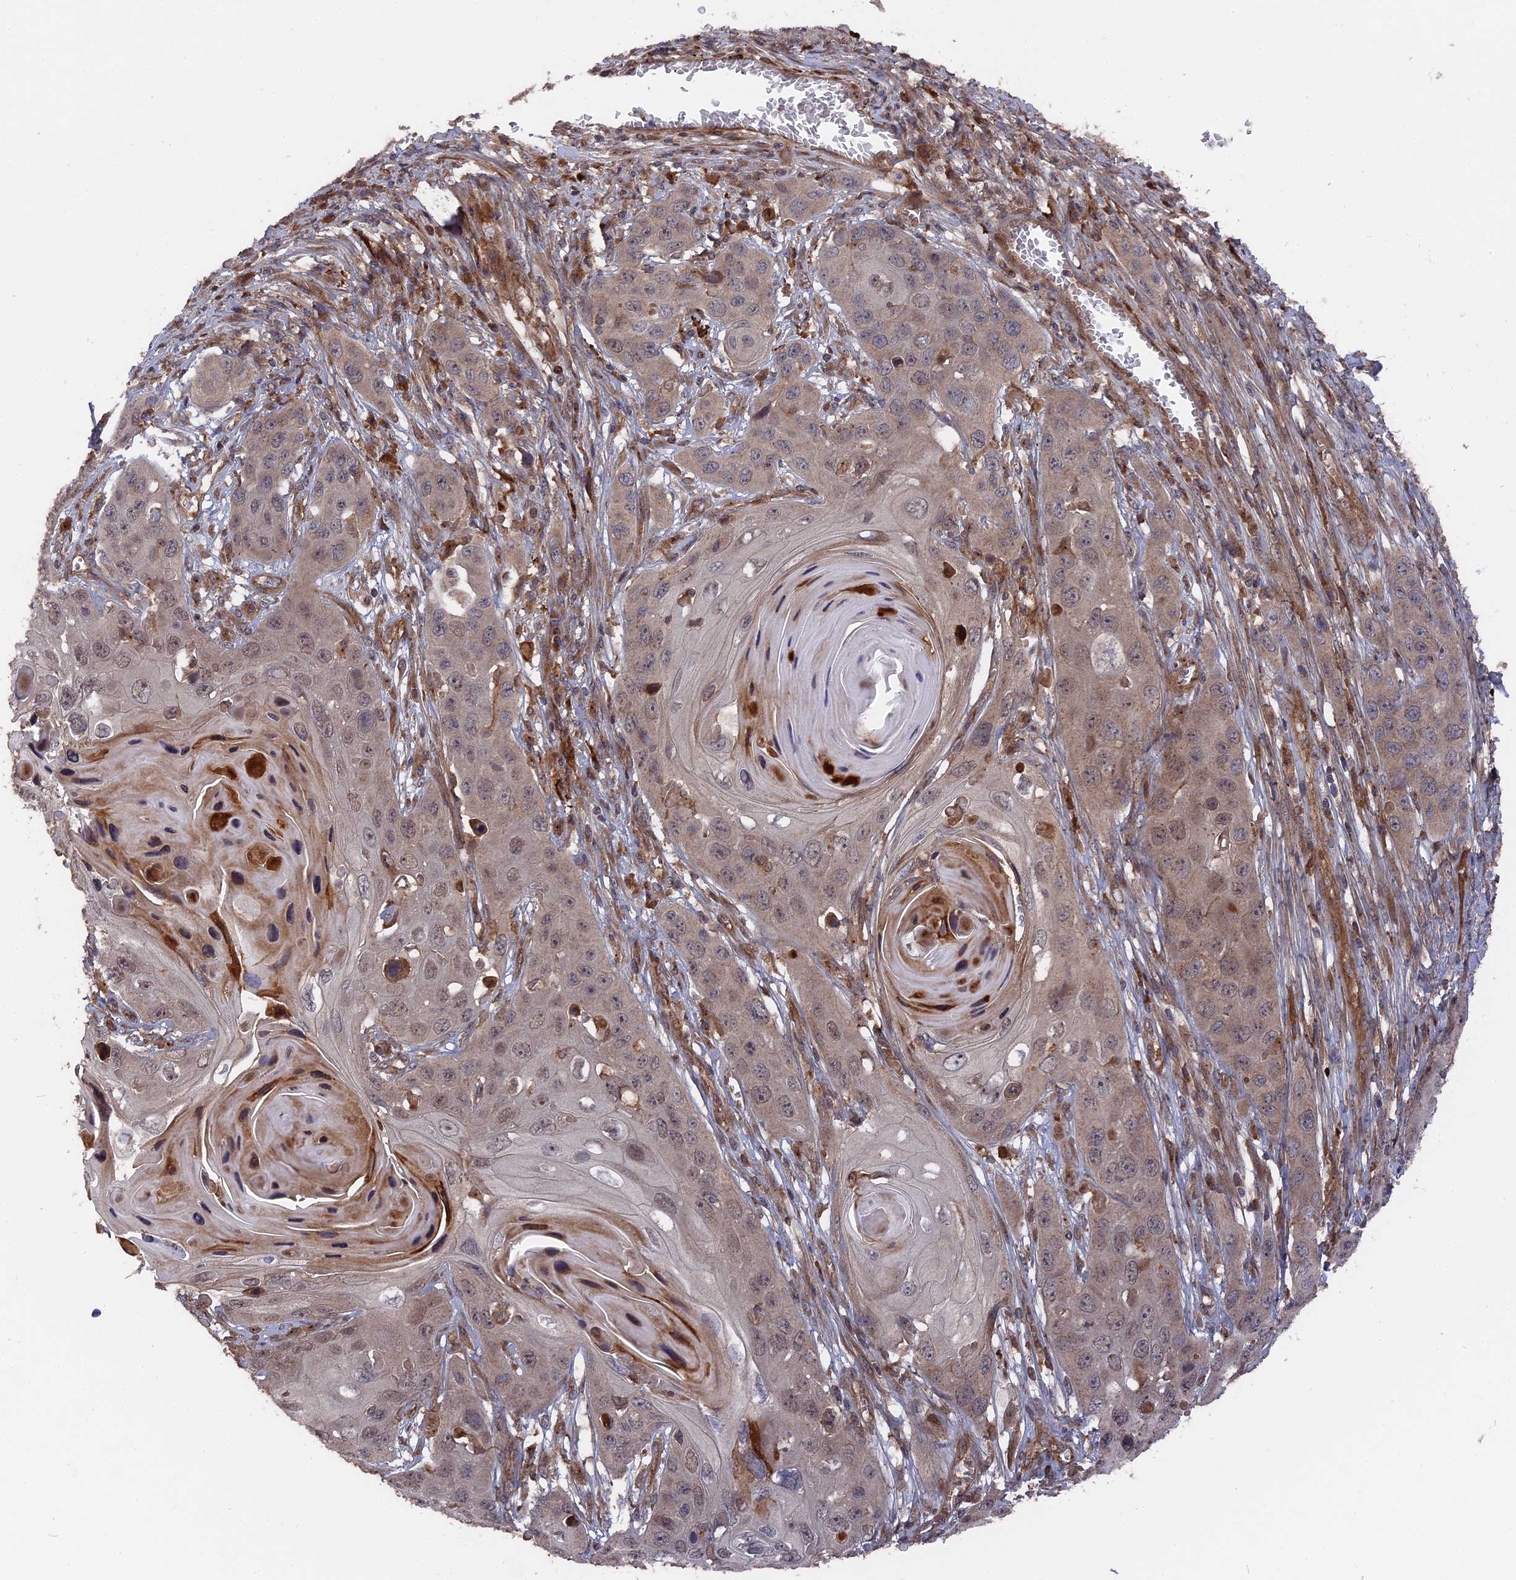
{"staining": {"intensity": "weak", "quantity": "25%-75%", "location": "cytoplasmic/membranous,nuclear"}, "tissue": "skin cancer", "cell_type": "Tumor cells", "image_type": "cancer", "snomed": [{"axis": "morphology", "description": "Squamous cell carcinoma, NOS"}, {"axis": "topography", "description": "Skin"}], "caption": "Human skin cancer (squamous cell carcinoma) stained for a protein (brown) reveals weak cytoplasmic/membranous and nuclear positive staining in approximately 25%-75% of tumor cells.", "gene": "DEF8", "patient": {"sex": "male", "age": 55}}